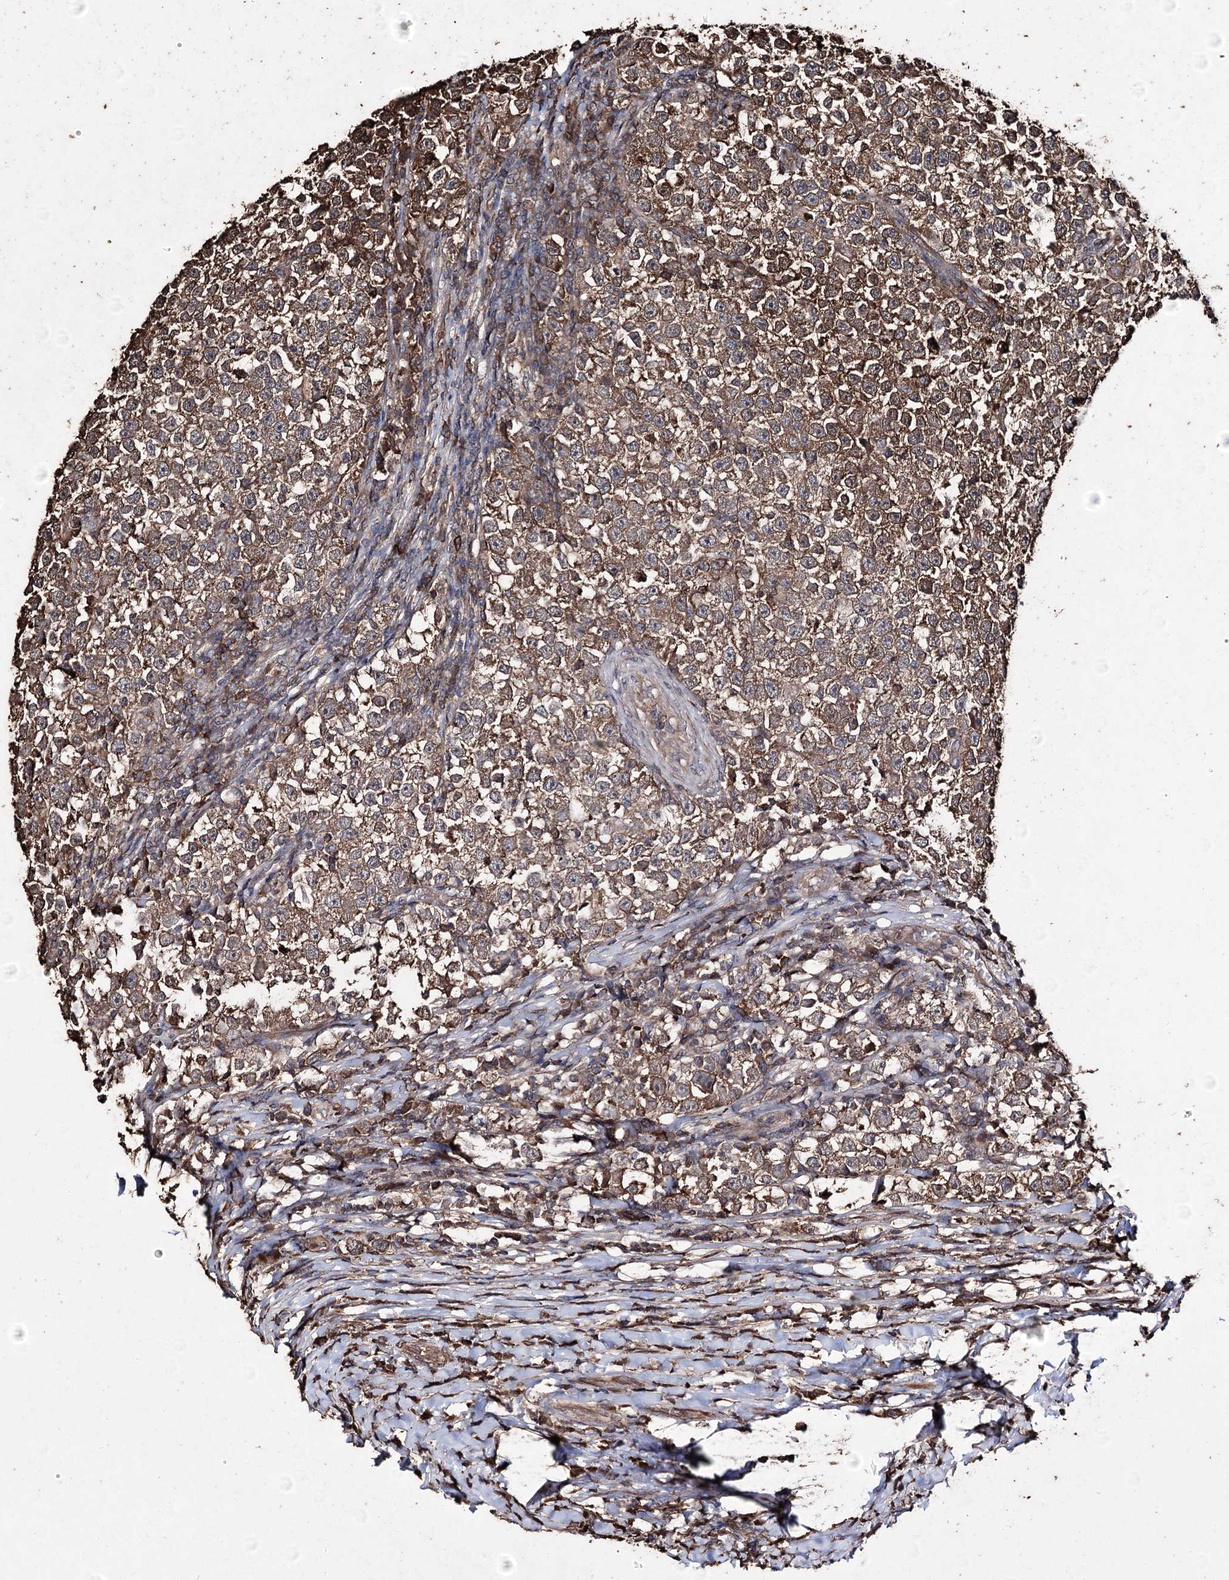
{"staining": {"intensity": "moderate", "quantity": ">75%", "location": "cytoplasmic/membranous"}, "tissue": "testis cancer", "cell_type": "Tumor cells", "image_type": "cancer", "snomed": [{"axis": "morphology", "description": "Normal tissue, NOS"}, {"axis": "morphology", "description": "Seminoma, NOS"}, {"axis": "topography", "description": "Testis"}], "caption": "Immunohistochemistry (IHC) (DAB) staining of testis seminoma demonstrates moderate cytoplasmic/membranous protein expression in about >75% of tumor cells.", "gene": "ZNF662", "patient": {"sex": "male", "age": 43}}